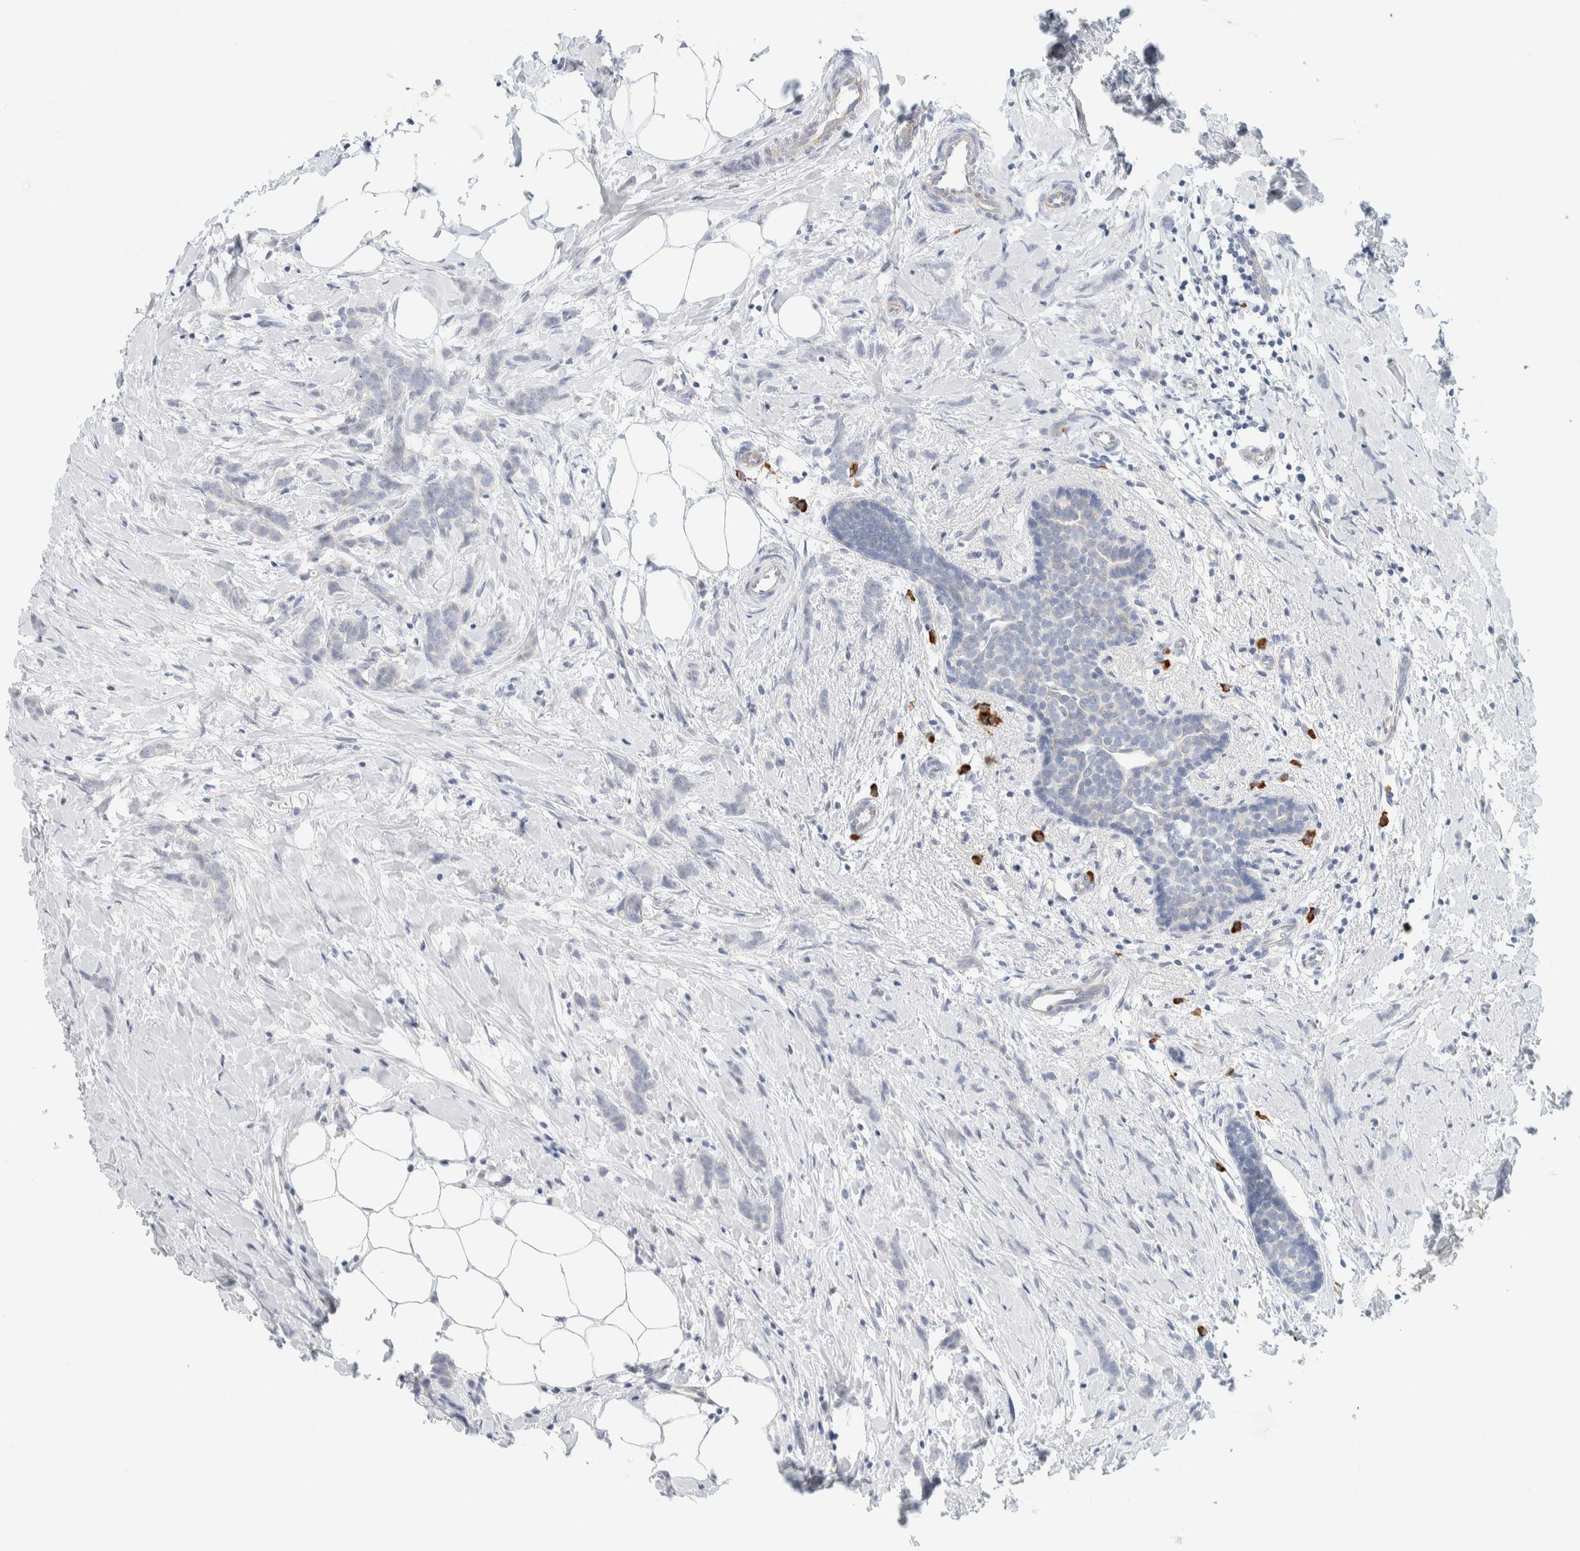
{"staining": {"intensity": "negative", "quantity": "none", "location": "none"}, "tissue": "breast cancer", "cell_type": "Tumor cells", "image_type": "cancer", "snomed": [{"axis": "morphology", "description": "Lobular carcinoma, in situ"}, {"axis": "morphology", "description": "Lobular carcinoma"}, {"axis": "topography", "description": "Breast"}], "caption": "A micrograph of breast cancer (lobular carcinoma) stained for a protein shows no brown staining in tumor cells.", "gene": "ARHGAP27", "patient": {"sex": "female", "age": 41}}